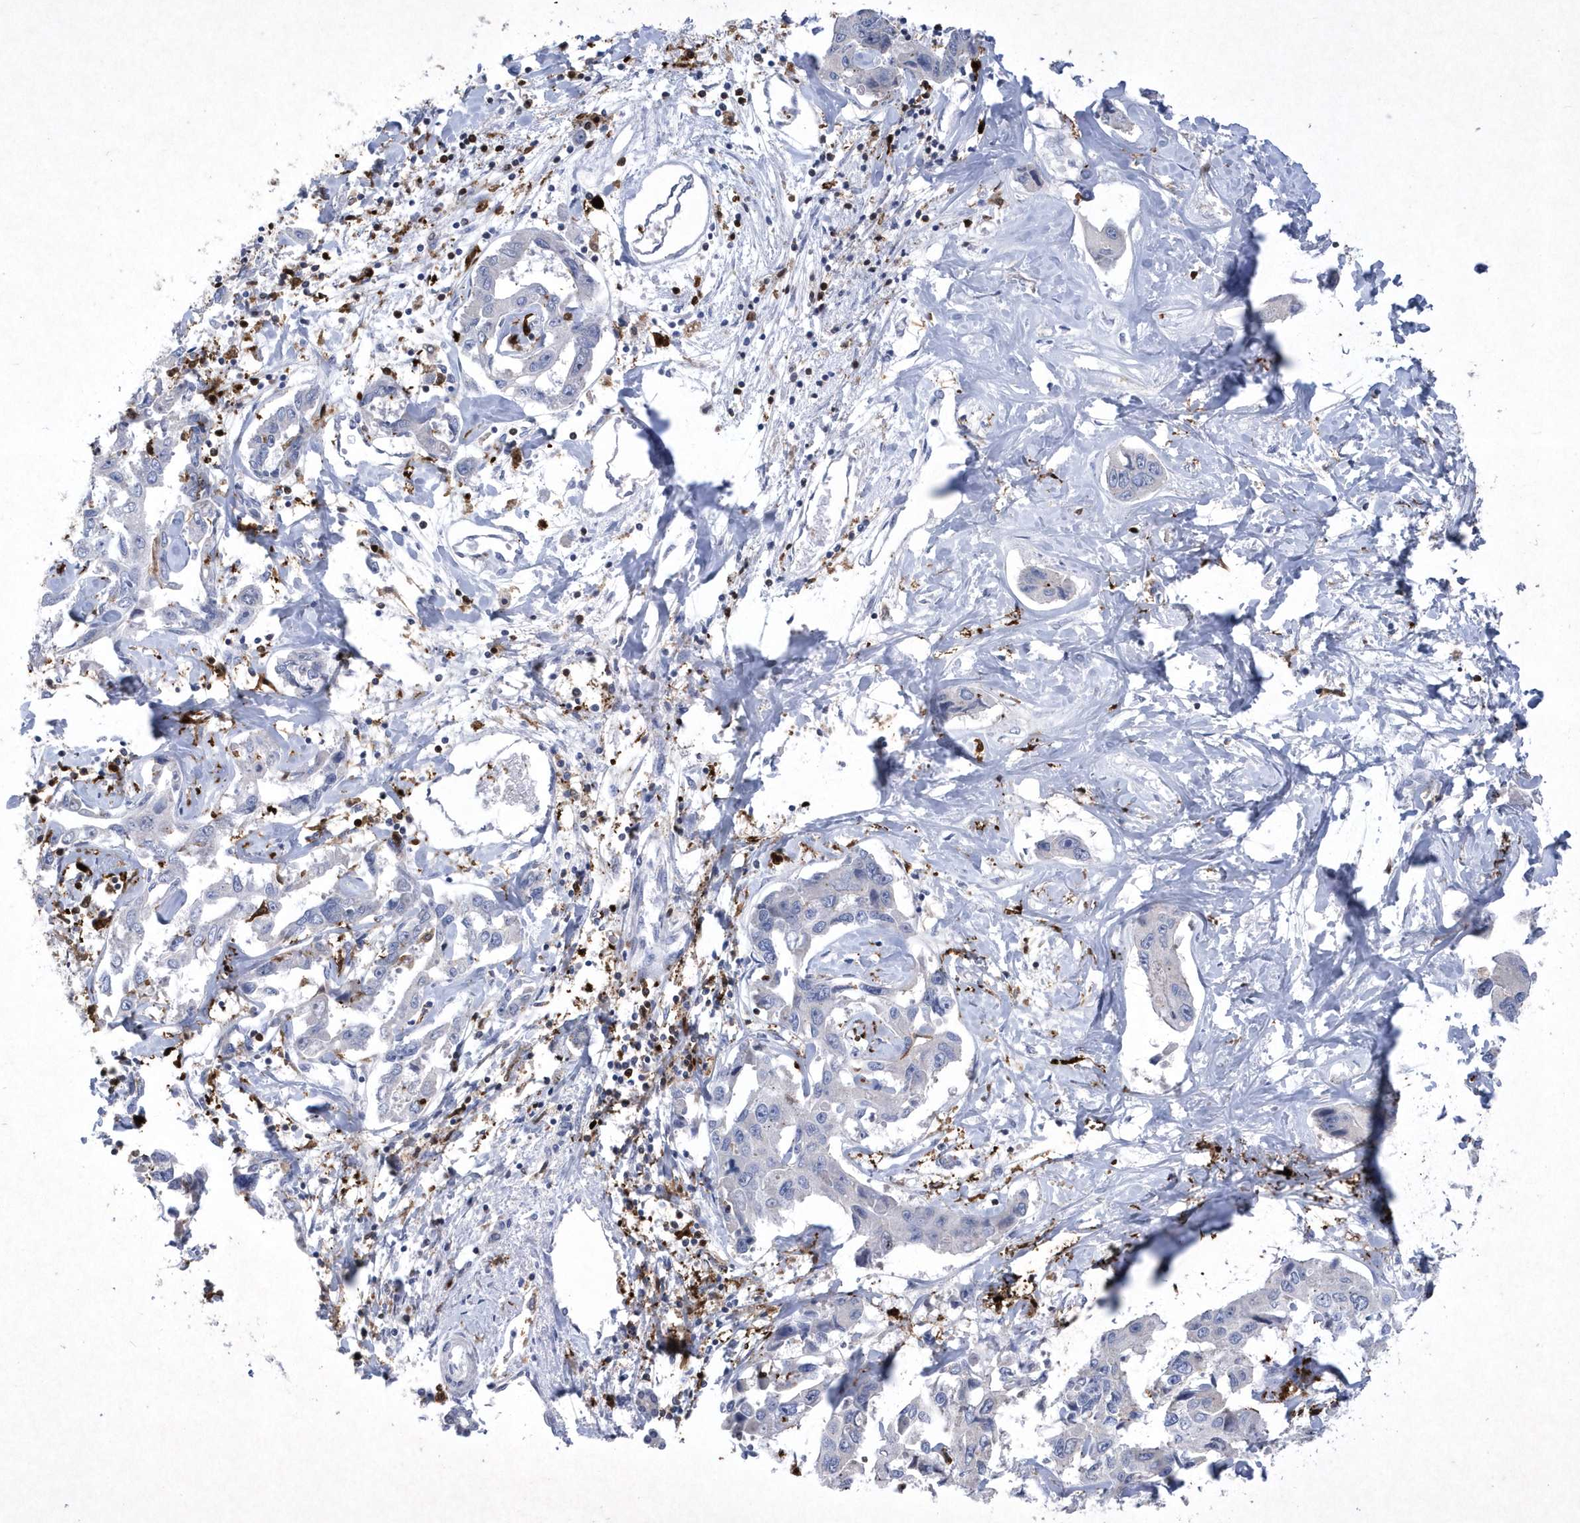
{"staining": {"intensity": "negative", "quantity": "none", "location": "none"}, "tissue": "liver cancer", "cell_type": "Tumor cells", "image_type": "cancer", "snomed": [{"axis": "morphology", "description": "Cholangiocarcinoma"}, {"axis": "topography", "description": "Liver"}], "caption": "Tumor cells show no significant expression in liver cancer.", "gene": "BHLHA15", "patient": {"sex": "male", "age": 59}}